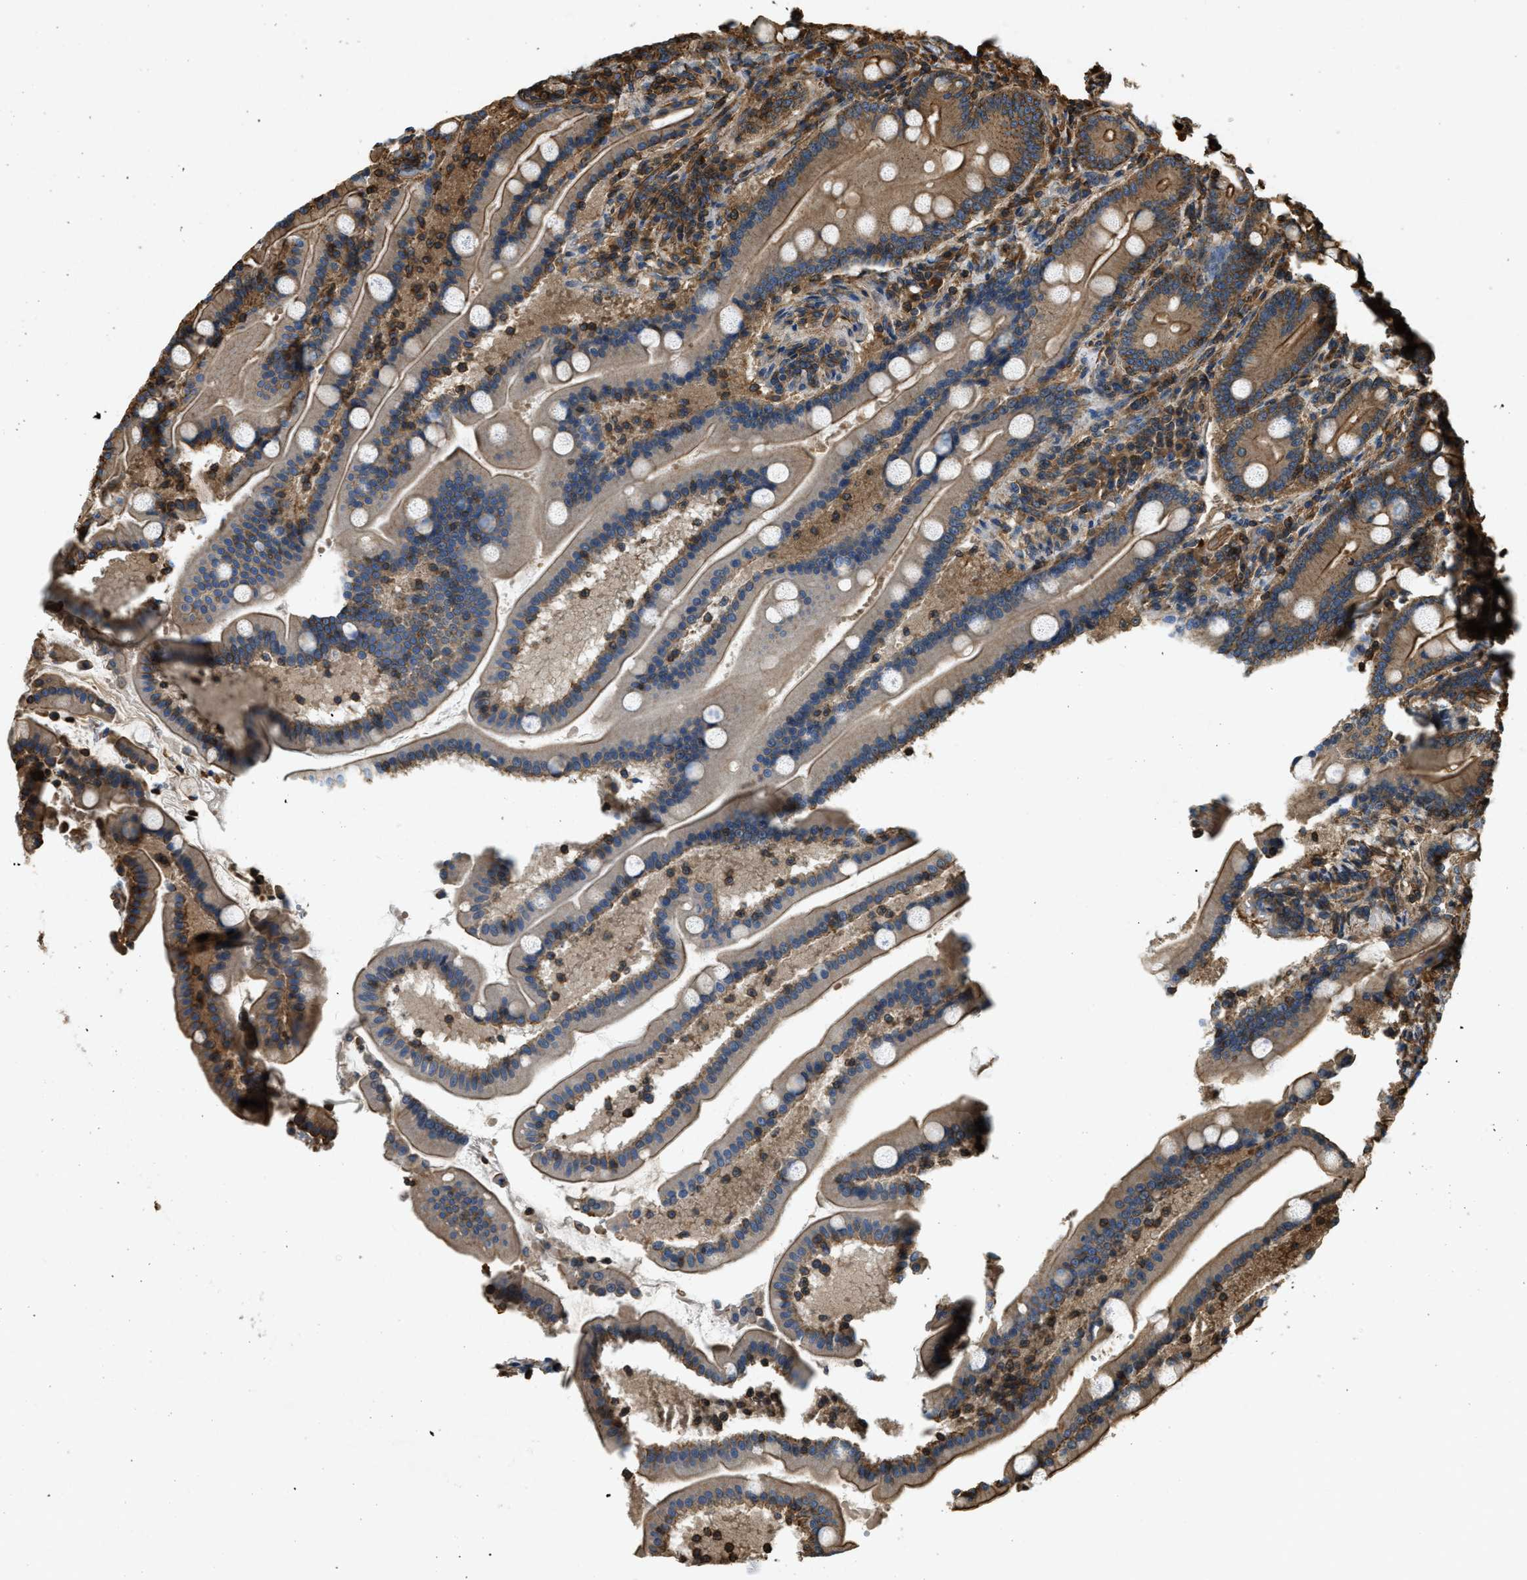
{"staining": {"intensity": "moderate", "quantity": ">75%", "location": "cytoplasmic/membranous"}, "tissue": "duodenum", "cell_type": "Glandular cells", "image_type": "normal", "snomed": [{"axis": "morphology", "description": "Normal tissue, NOS"}, {"axis": "topography", "description": "Duodenum"}], "caption": "IHC (DAB (3,3'-diaminobenzidine)) staining of normal duodenum exhibits moderate cytoplasmic/membranous protein staining in about >75% of glandular cells.", "gene": "YARS1", "patient": {"sex": "male", "age": 54}}